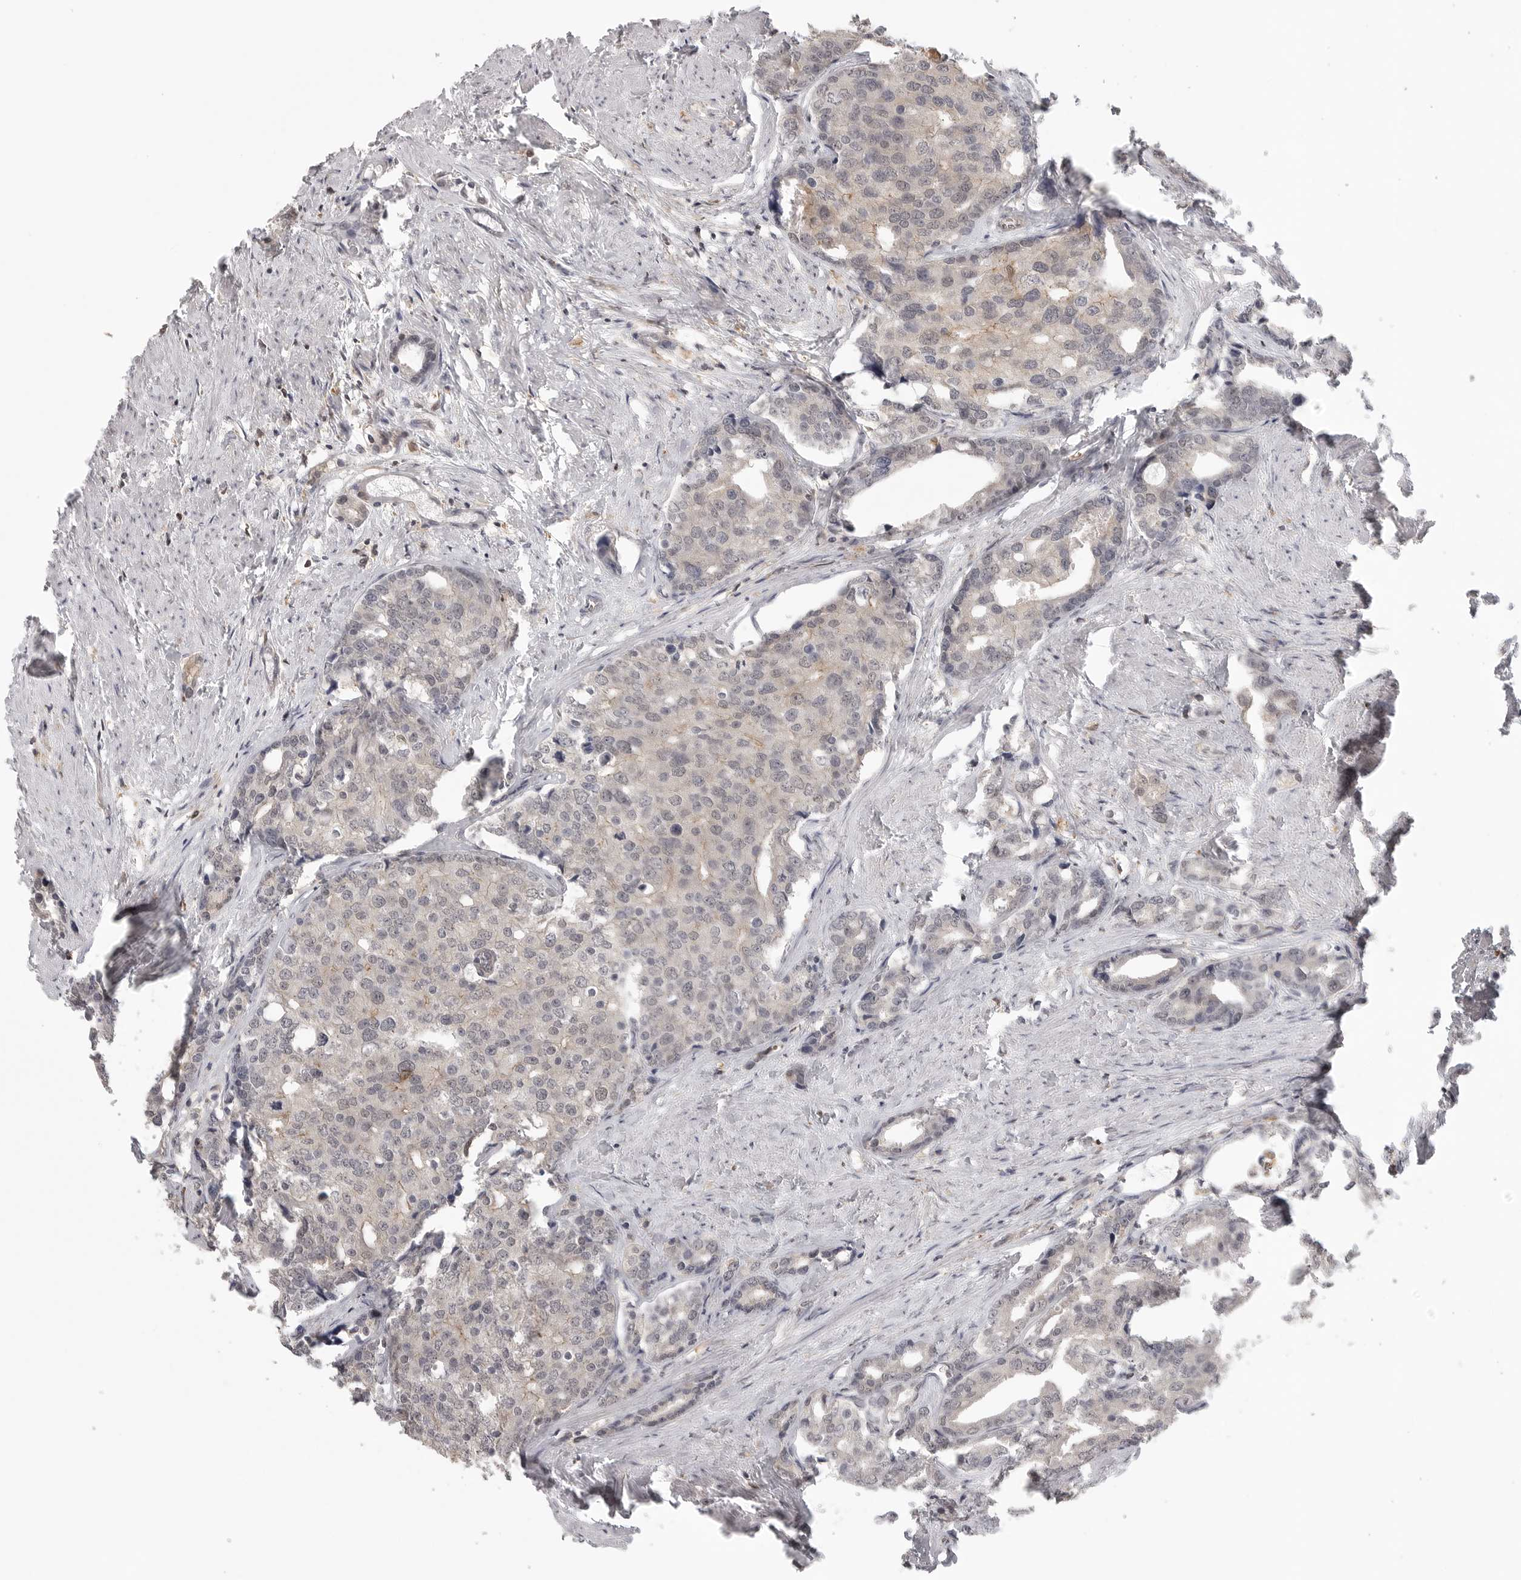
{"staining": {"intensity": "weak", "quantity": "<25%", "location": "cytoplasmic/membranous"}, "tissue": "prostate cancer", "cell_type": "Tumor cells", "image_type": "cancer", "snomed": [{"axis": "morphology", "description": "Adenocarcinoma, High grade"}, {"axis": "topography", "description": "Prostate"}], "caption": "Immunohistochemistry (IHC) micrograph of neoplastic tissue: human high-grade adenocarcinoma (prostate) stained with DAB displays no significant protein positivity in tumor cells. (DAB (3,3'-diaminobenzidine) immunohistochemistry (IHC) with hematoxylin counter stain).", "gene": "DBNL", "patient": {"sex": "male", "age": 50}}